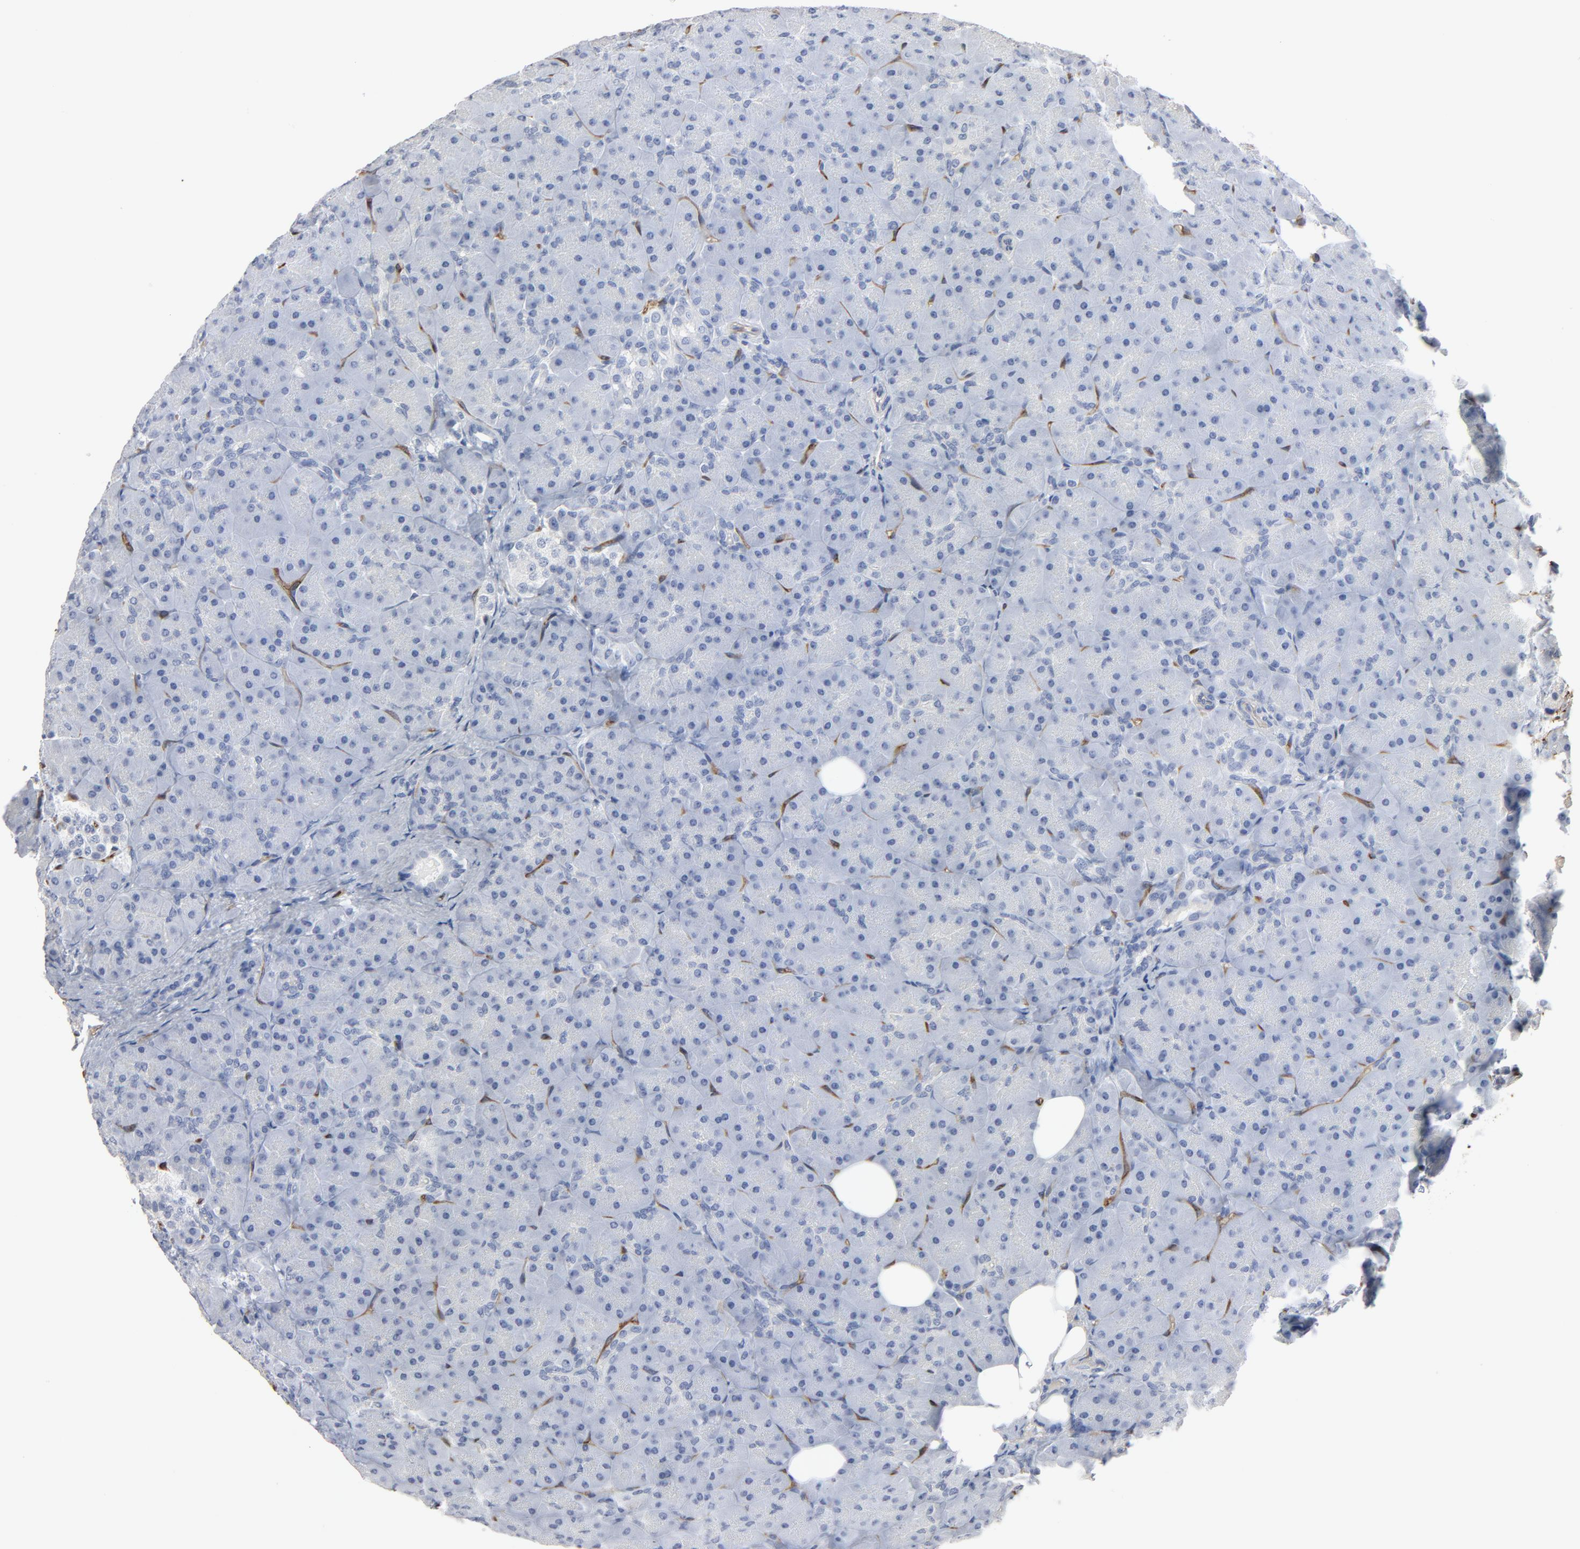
{"staining": {"intensity": "negative", "quantity": "none", "location": "none"}, "tissue": "pancreas", "cell_type": "Exocrine glandular cells", "image_type": "normal", "snomed": [{"axis": "morphology", "description": "Normal tissue, NOS"}, {"axis": "topography", "description": "Pancreas"}], "caption": "This image is of unremarkable pancreas stained with IHC to label a protein in brown with the nuclei are counter-stained blue. There is no expression in exocrine glandular cells.", "gene": "KDR", "patient": {"sex": "male", "age": 66}}